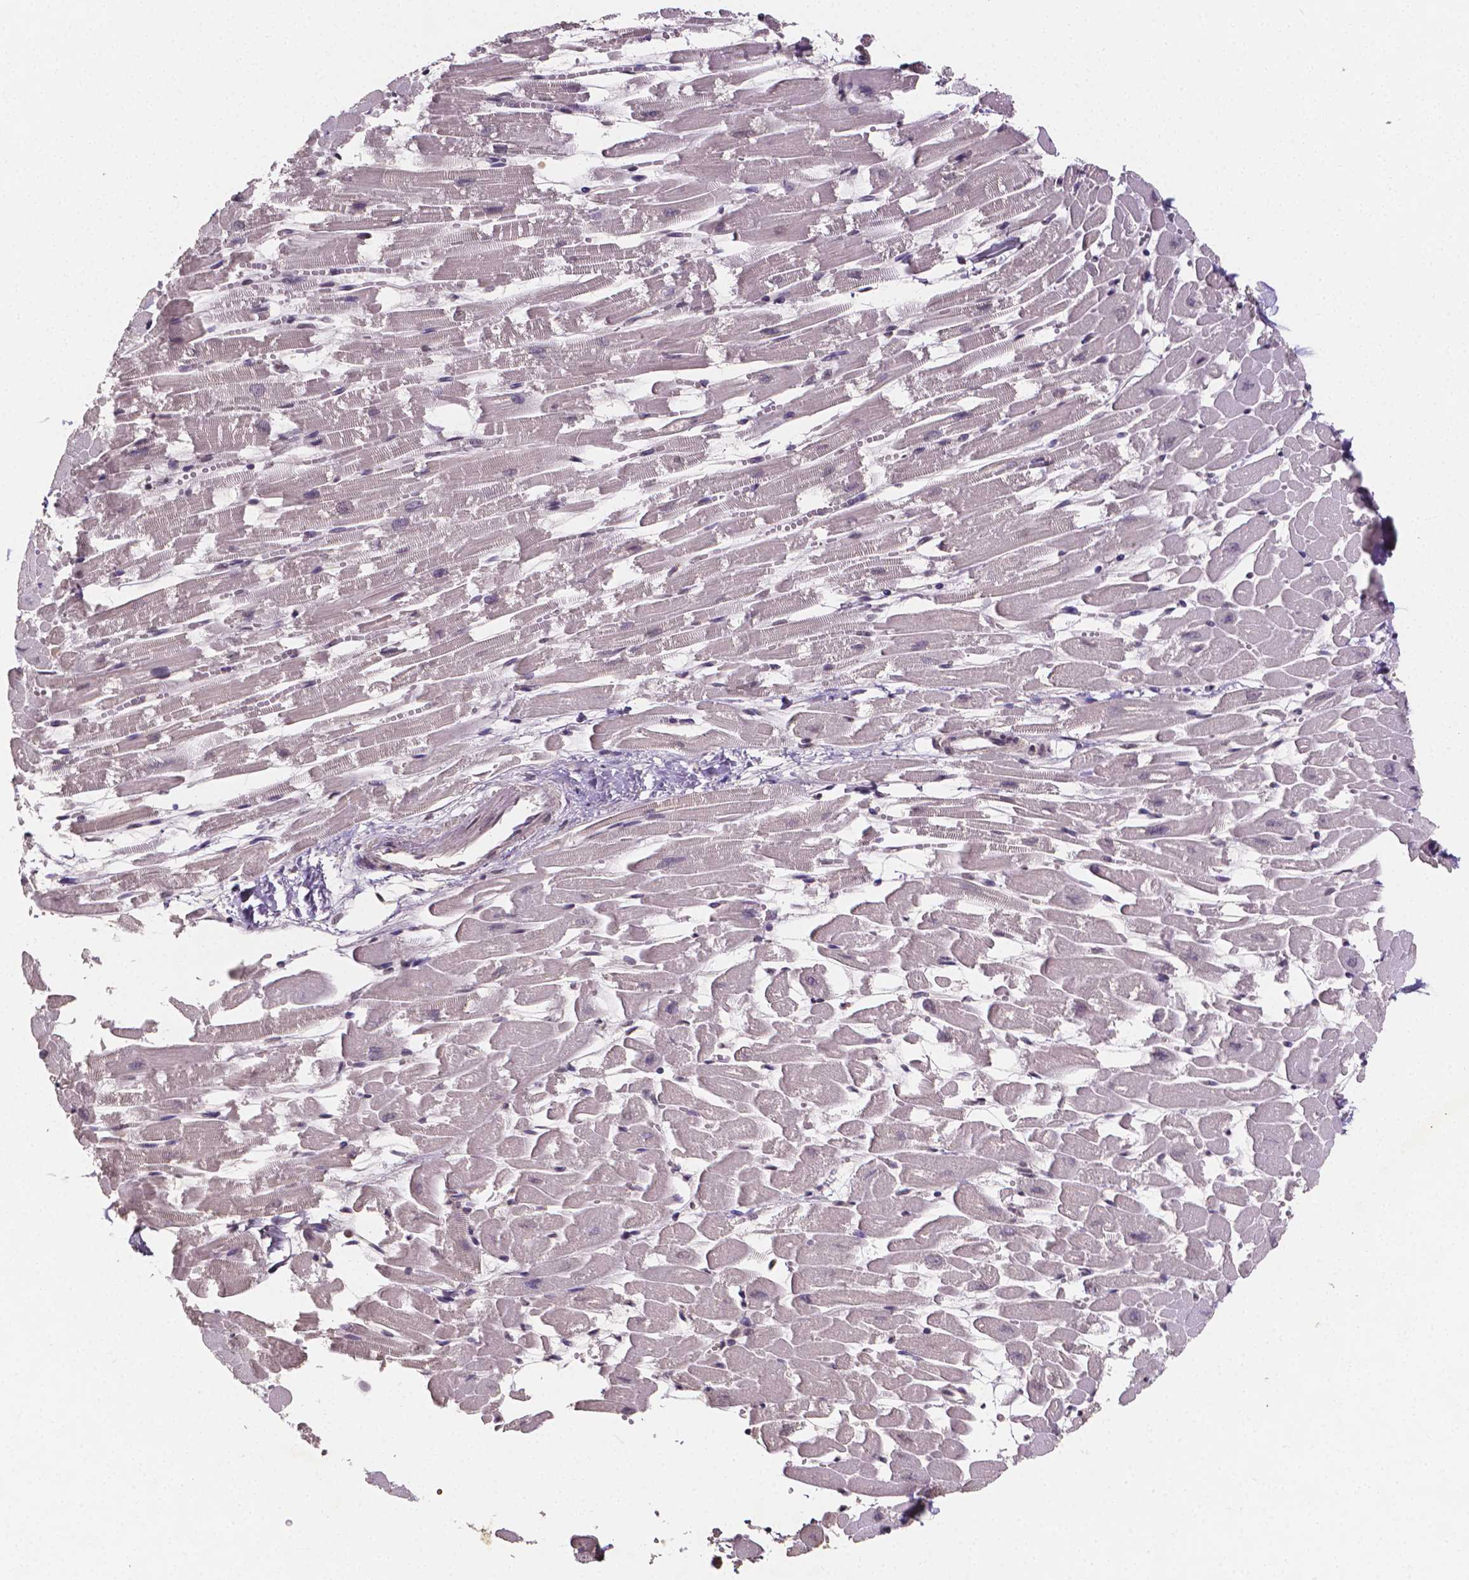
{"staining": {"intensity": "weak", "quantity": "<25%", "location": "cytoplasmic/membranous"}, "tissue": "heart muscle", "cell_type": "Cardiomyocytes", "image_type": "normal", "snomed": [{"axis": "morphology", "description": "Normal tissue, NOS"}, {"axis": "topography", "description": "Heart"}], "caption": "This is an immunohistochemistry (IHC) micrograph of unremarkable heart muscle. There is no expression in cardiomyocytes.", "gene": "NRGN", "patient": {"sex": "female", "age": 52}}